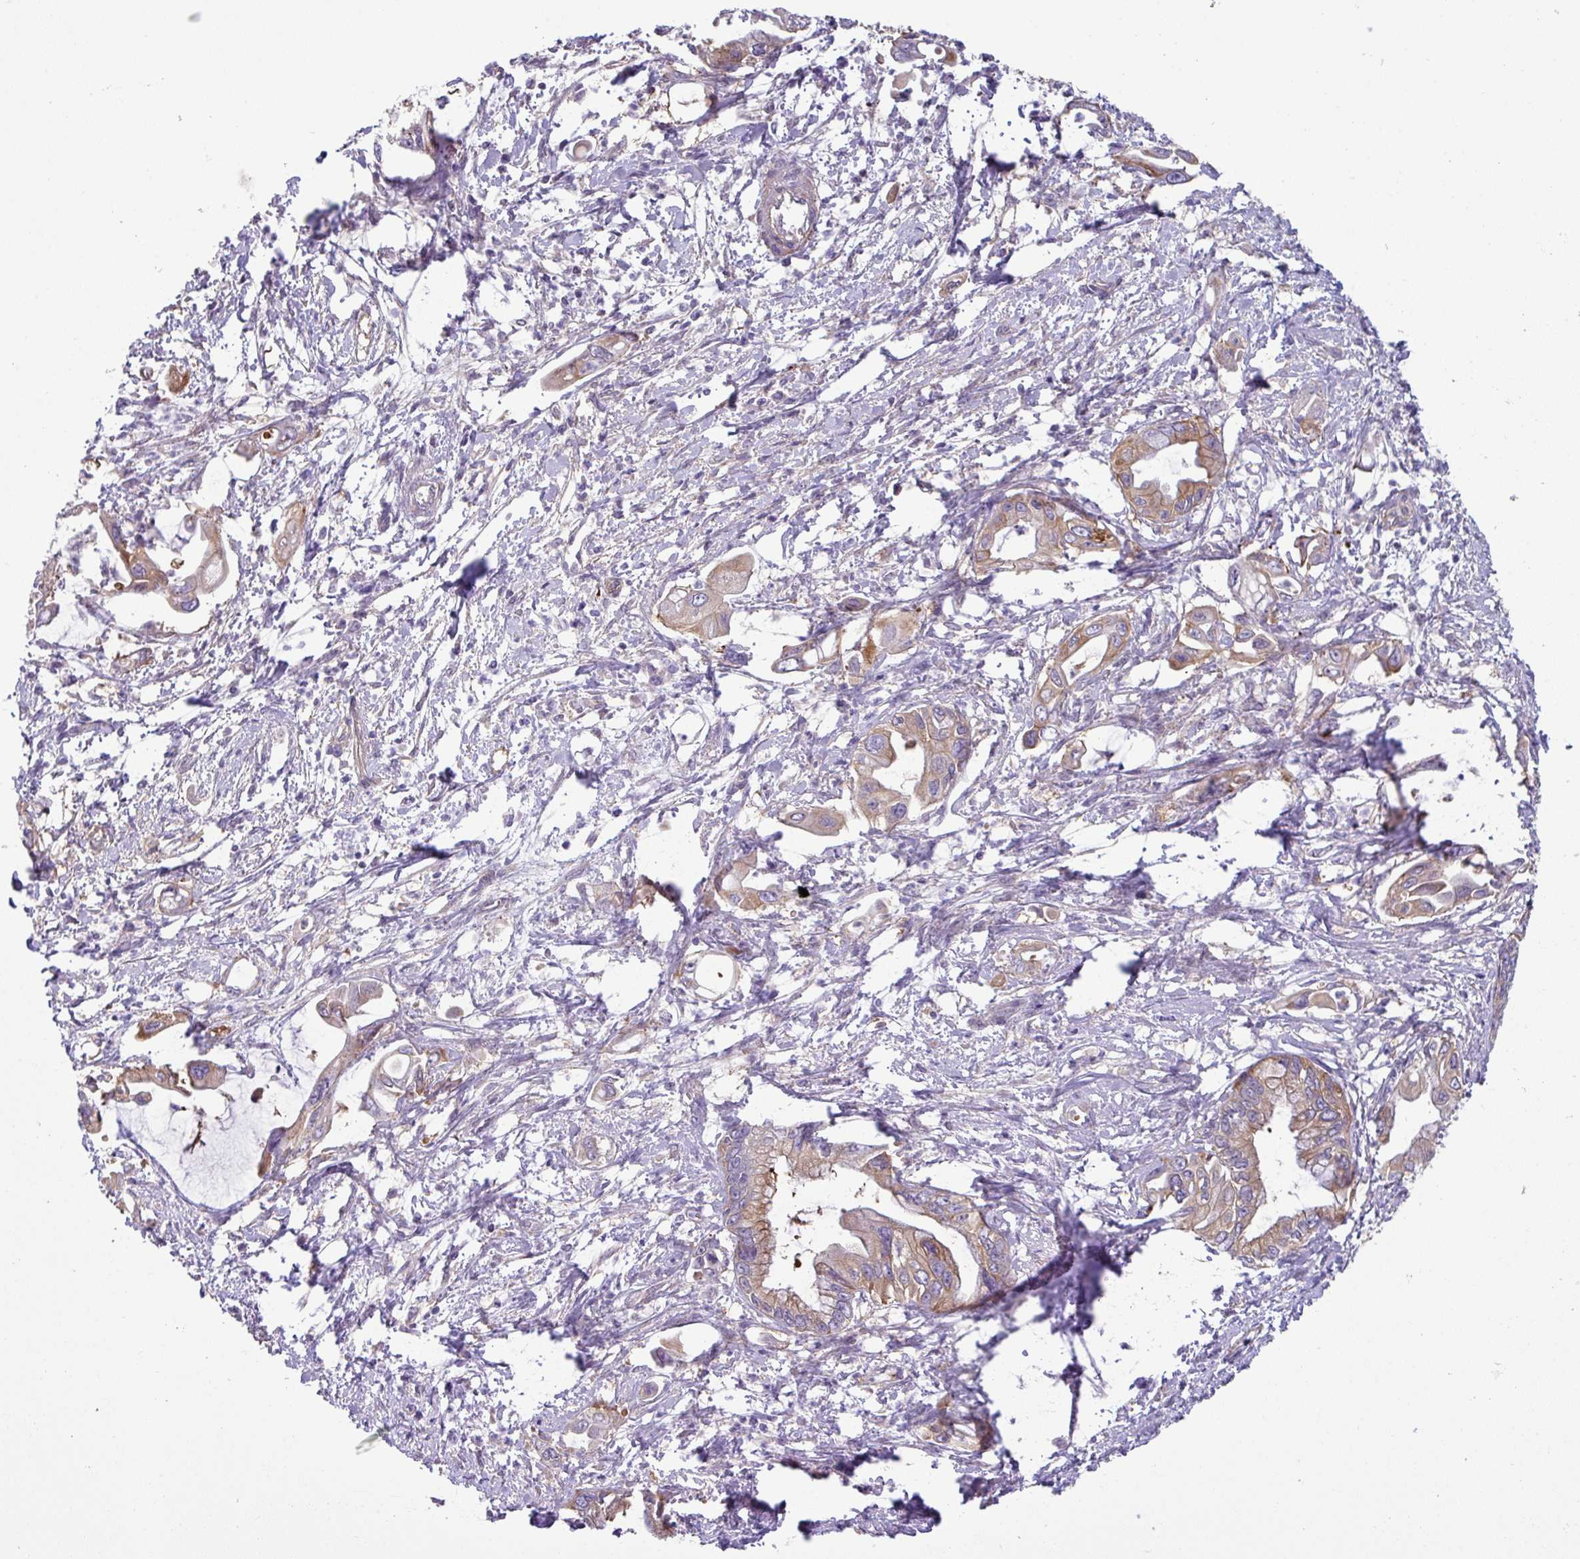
{"staining": {"intensity": "moderate", "quantity": "25%-75%", "location": "cytoplasmic/membranous"}, "tissue": "pancreatic cancer", "cell_type": "Tumor cells", "image_type": "cancer", "snomed": [{"axis": "morphology", "description": "Adenocarcinoma, NOS"}, {"axis": "topography", "description": "Pancreas"}], "caption": "Immunohistochemical staining of pancreatic cancer demonstrates medium levels of moderate cytoplasmic/membranous staining in about 25%-75% of tumor cells.", "gene": "SLC23A2", "patient": {"sex": "male", "age": 61}}